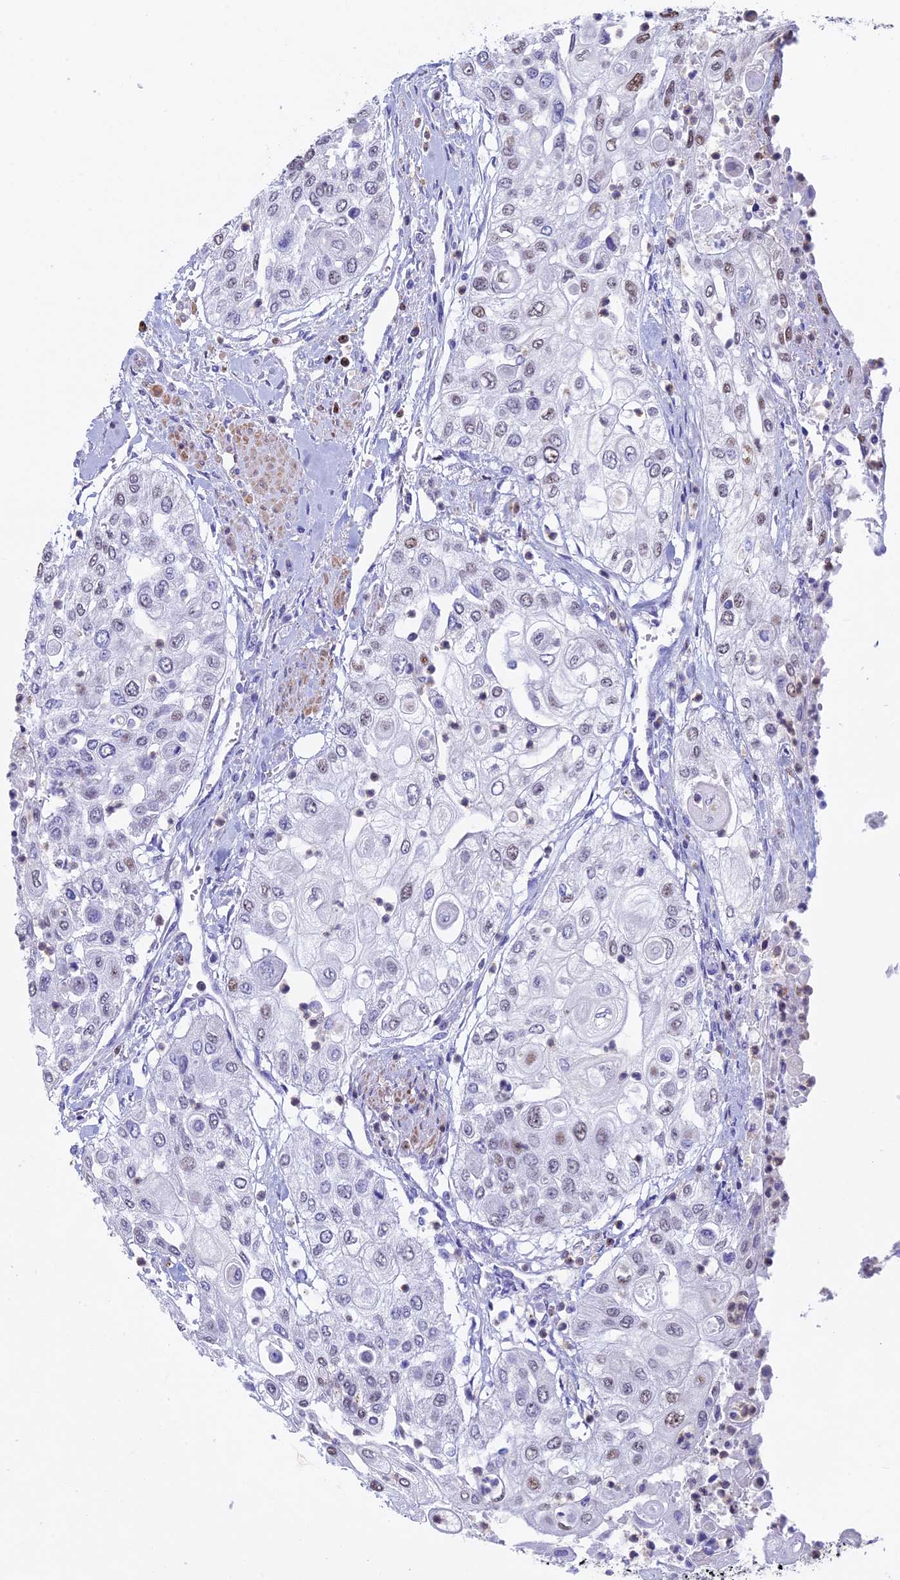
{"staining": {"intensity": "weak", "quantity": "<25%", "location": "nuclear"}, "tissue": "urothelial cancer", "cell_type": "Tumor cells", "image_type": "cancer", "snomed": [{"axis": "morphology", "description": "Urothelial carcinoma, High grade"}, {"axis": "topography", "description": "Urinary bladder"}], "caption": "The photomicrograph reveals no significant expression in tumor cells of urothelial cancer.", "gene": "ACSS1", "patient": {"sex": "female", "age": 79}}